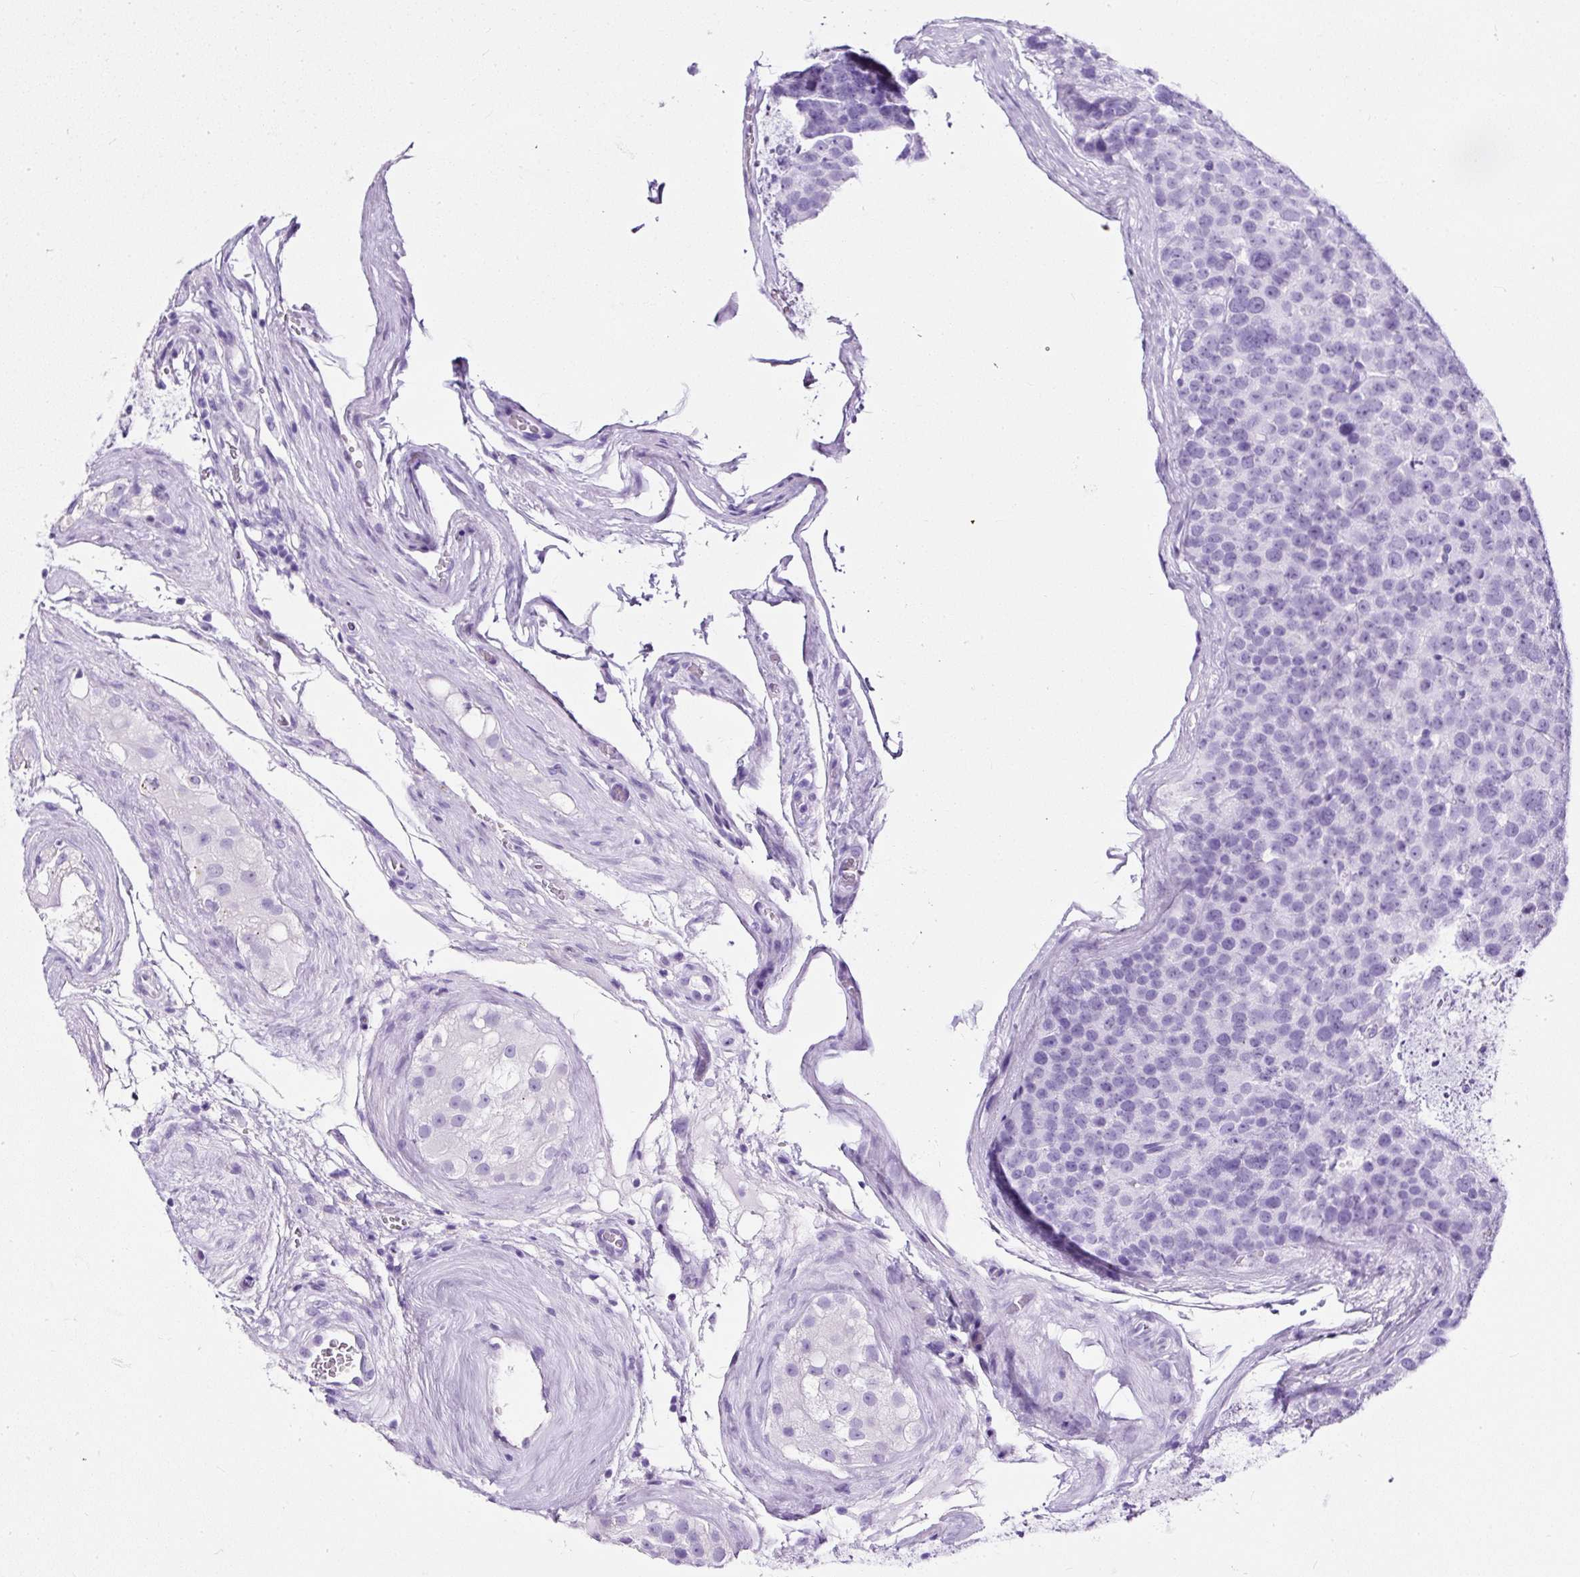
{"staining": {"intensity": "negative", "quantity": "none", "location": "none"}, "tissue": "testis cancer", "cell_type": "Tumor cells", "image_type": "cancer", "snomed": [{"axis": "morphology", "description": "Seminoma, NOS"}, {"axis": "topography", "description": "Testis"}], "caption": "Tumor cells are negative for protein expression in human testis cancer.", "gene": "NTS", "patient": {"sex": "male", "age": 71}}